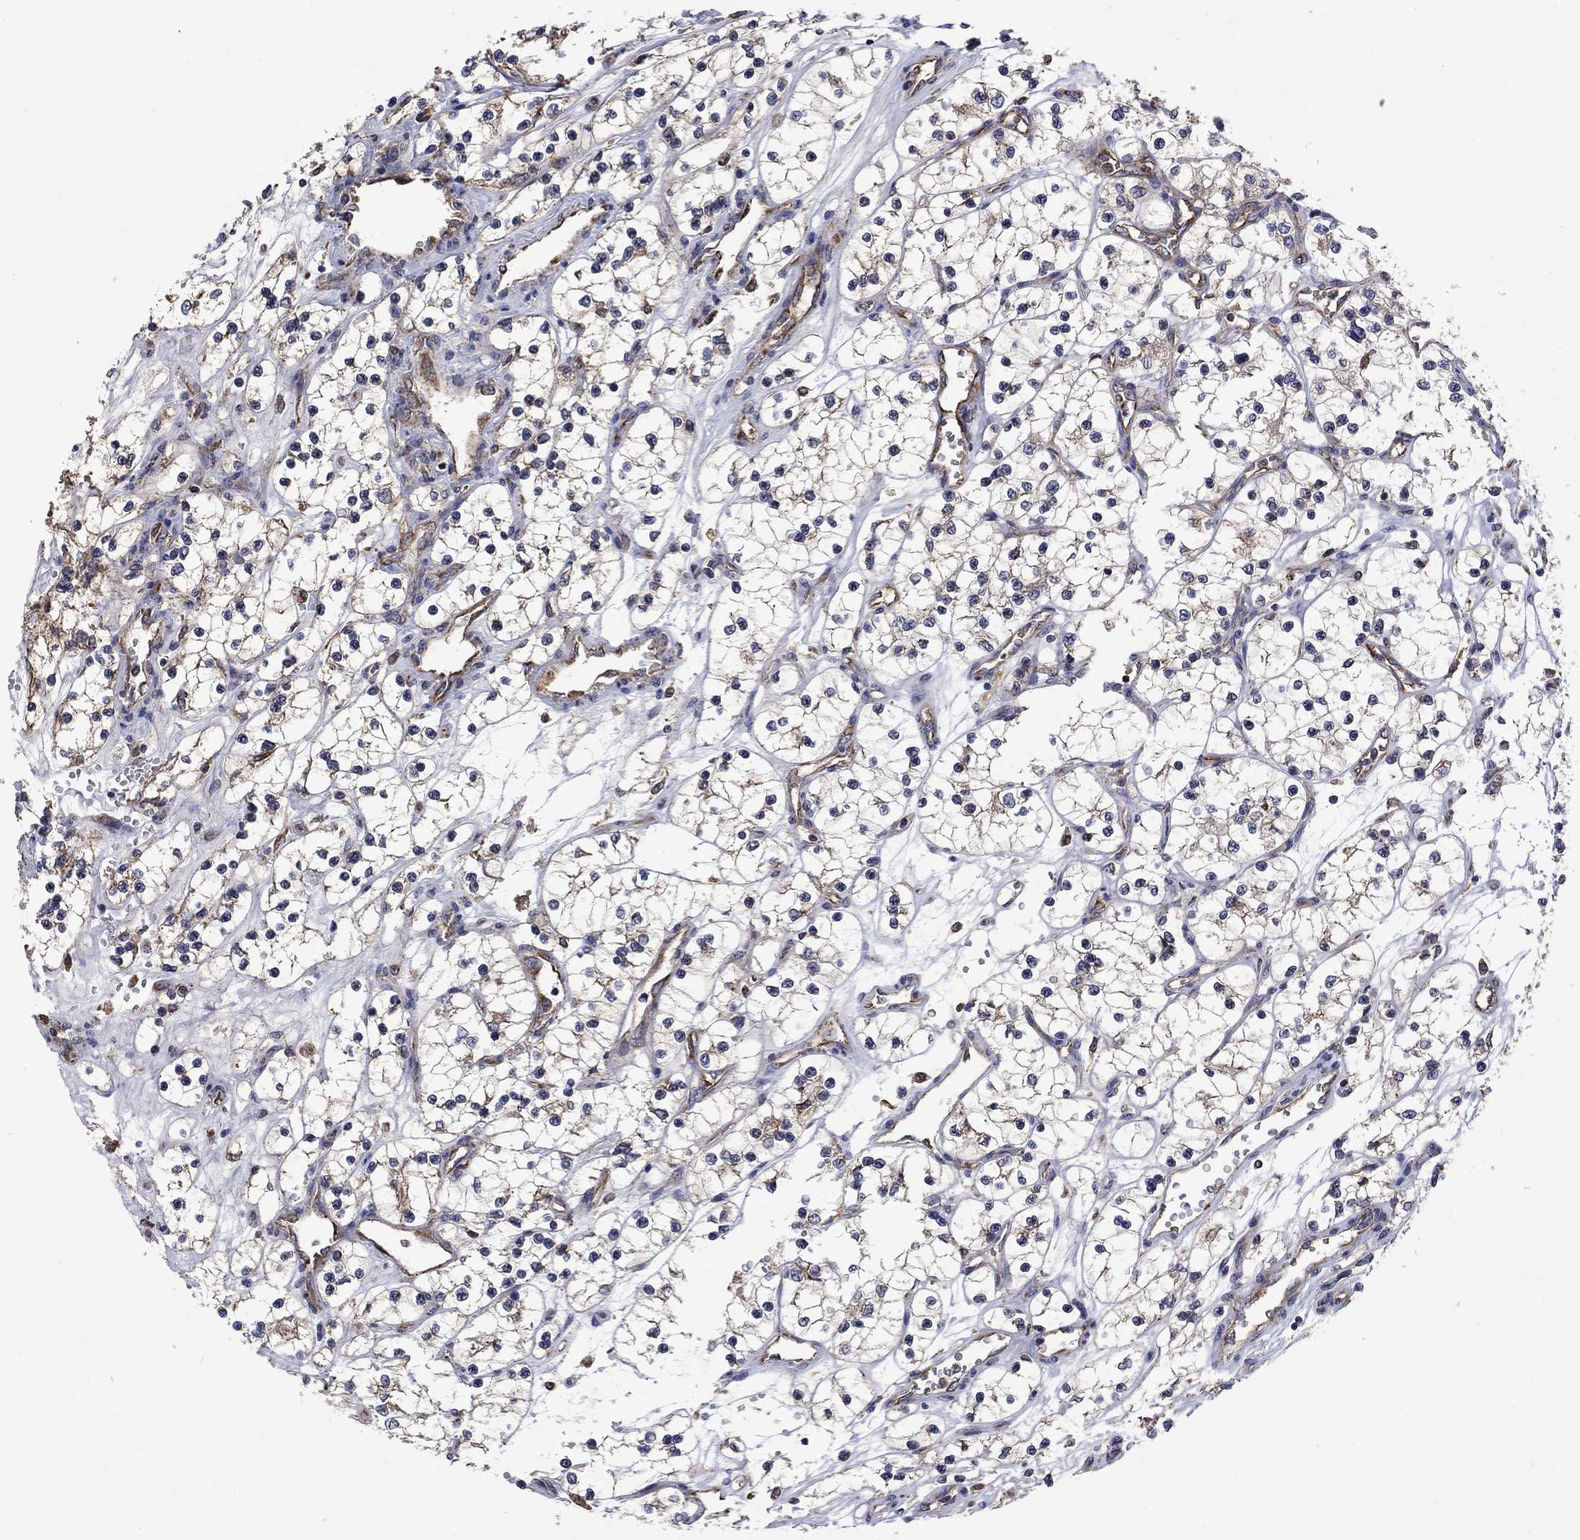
{"staining": {"intensity": "moderate", "quantity": ">75%", "location": "cytoplasmic/membranous"}, "tissue": "renal cancer", "cell_type": "Tumor cells", "image_type": "cancer", "snomed": [{"axis": "morphology", "description": "Adenocarcinoma, NOS"}, {"axis": "topography", "description": "Kidney"}], "caption": "Renal cancer (adenocarcinoma) was stained to show a protein in brown. There is medium levels of moderate cytoplasmic/membranous staining in about >75% of tumor cells.", "gene": "FURIN", "patient": {"sex": "female", "age": 69}}